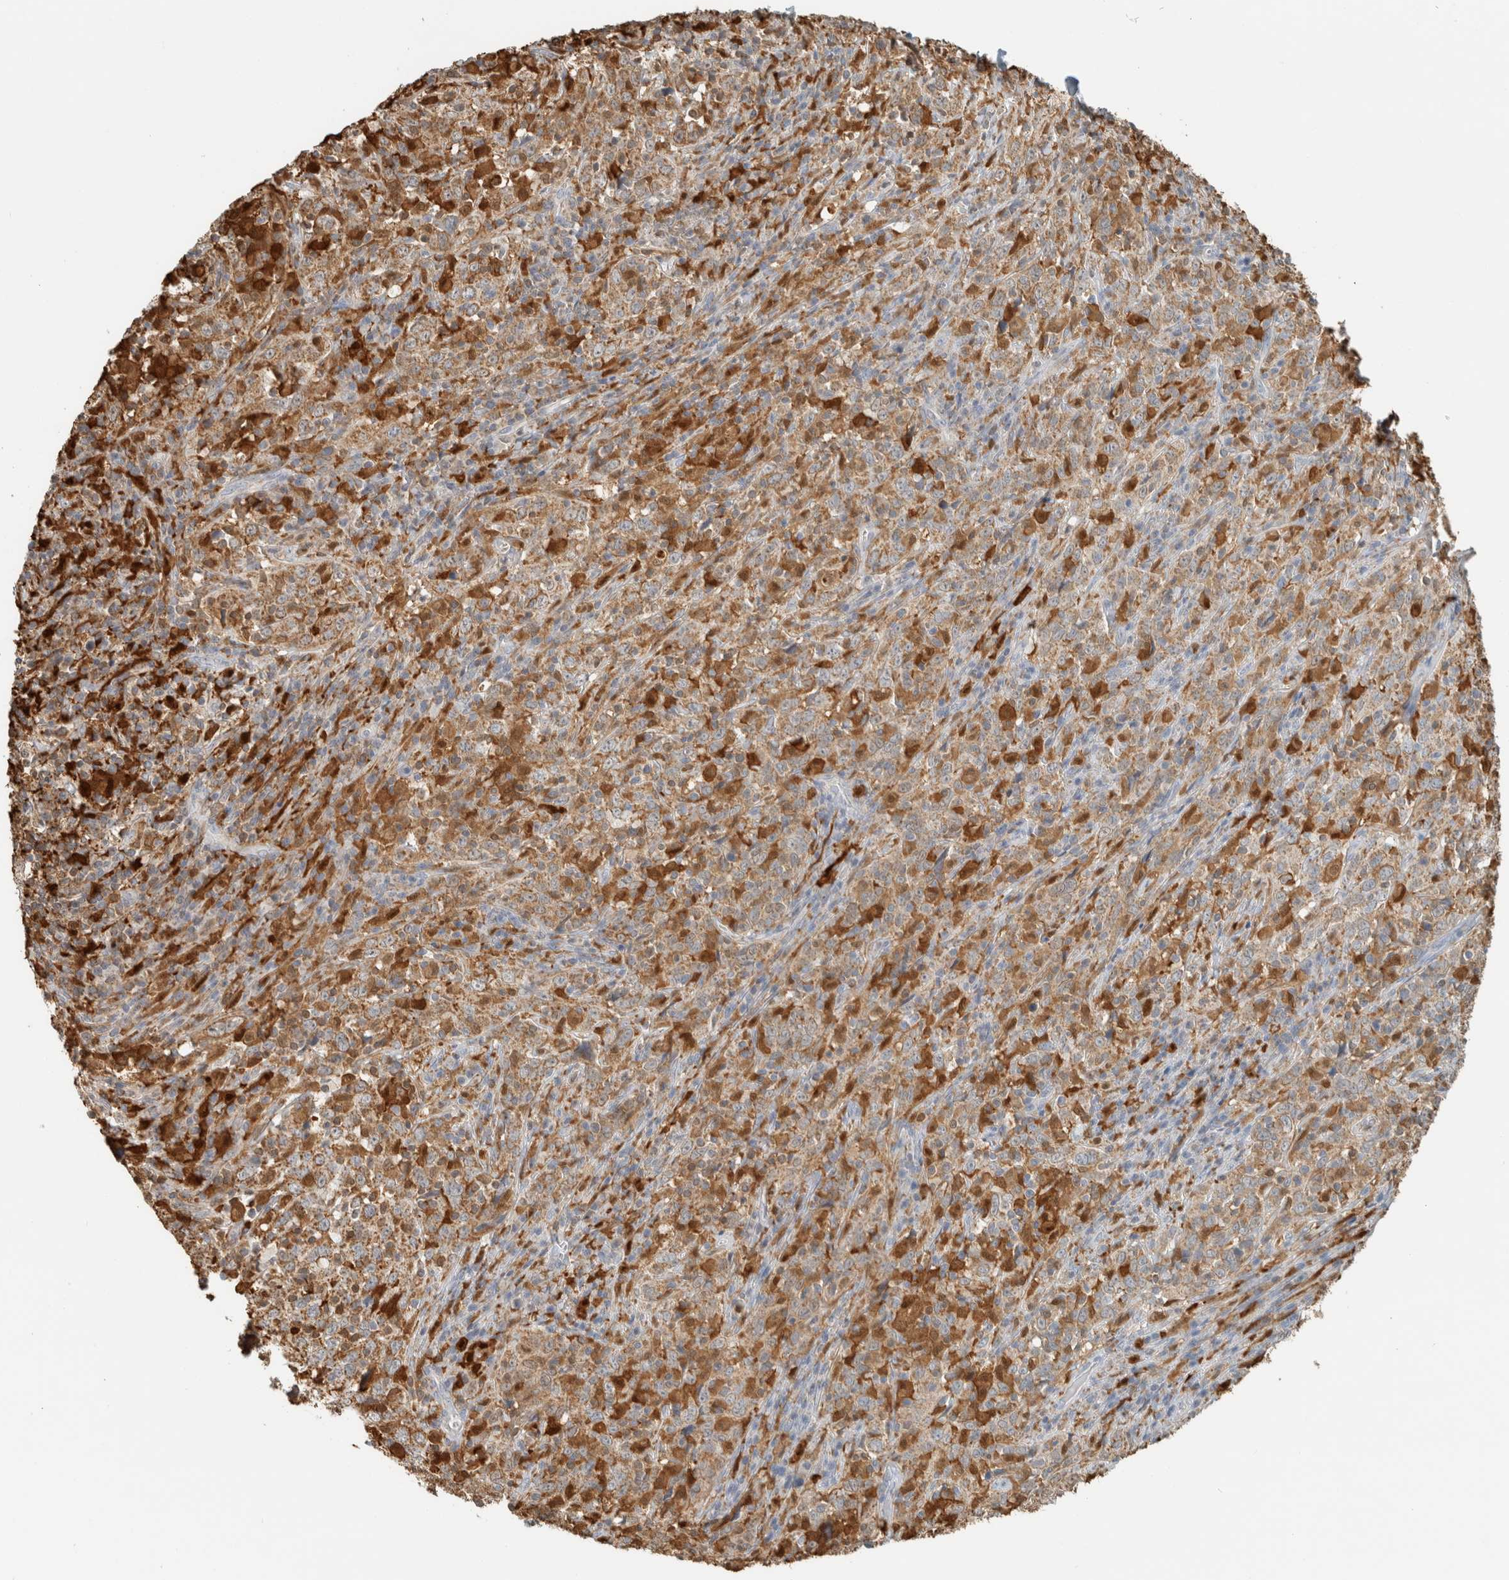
{"staining": {"intensity": "moderate", "quantity": ">75%", "location": "cytoplasmic/membranous"}, "tissue": "cervical cancer", "cell_type": "Tumor cells", "image_type": "cancer", "snomed": [{"axis": "morphology", "description": "Squamous cell carcinoma, NOS"}, {"axis": "topography", "description": "Cervix"}], "caption": "Immunohistochemical staining of human cervical cancer (squamous cell carcinoma) shows moderate cytoplasmic/membranous protein positivity in about >75% of tumor cells.", "gene": "CAPG", "patient": {"sex": "female", "age": 46}}